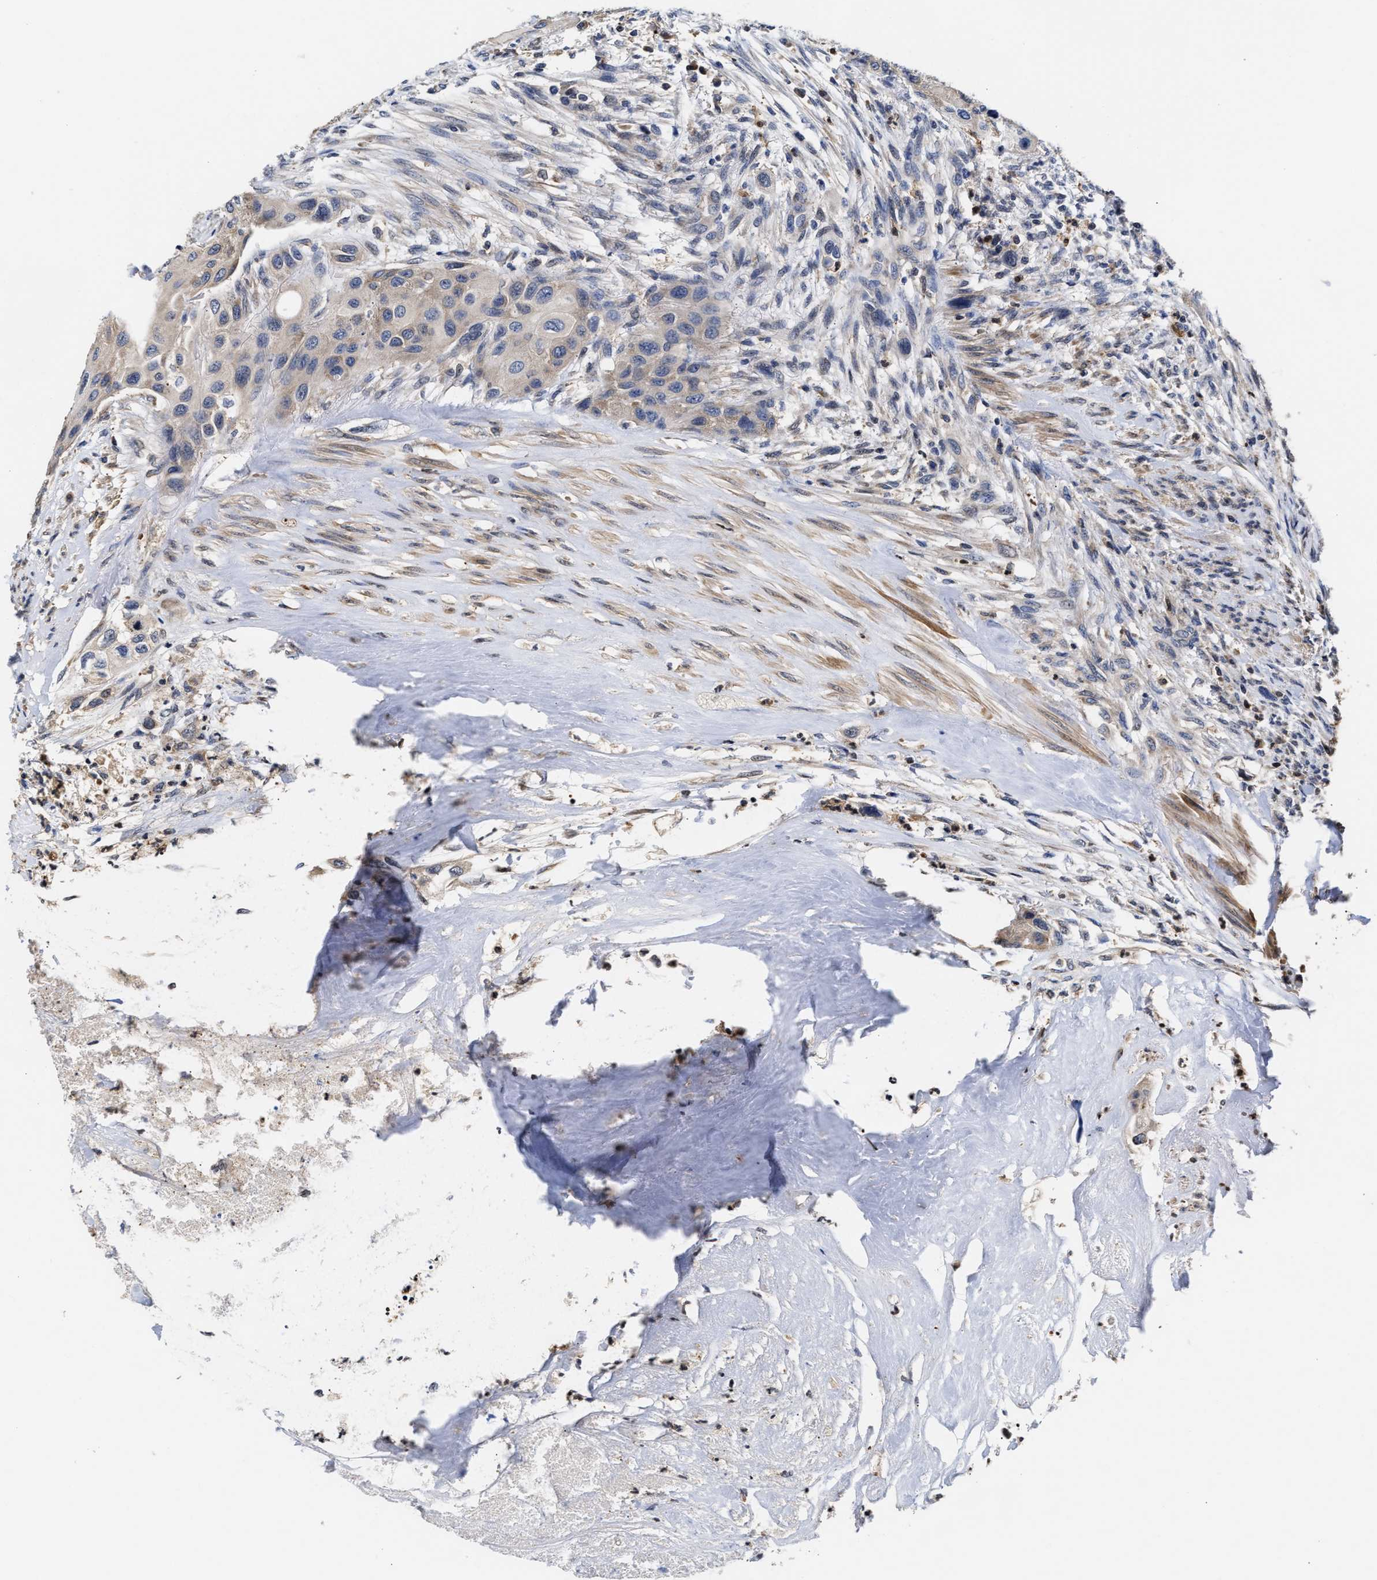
{"staining": {"intensity": "weak", "quantity": ">75%", "location": "cytoplasmic/membranous"}, "tissue": "urothelial cancer", "cell_type": "Tumor cells", "image_type": "cancer", "snomed": [{"axis": "morphology", "description": "Urothelial carcinoma, High grade"}, {"axis": "topography", "description": "Urinary bladder"}], "caption": "Urothelial cancer stained with DAB IHC reveals low levels of weak cytoplasmic/membranous expression in about >75% of tumor cells.", "gene": "KLHDC1", "patient": {"sex": "female", "age": 56}}